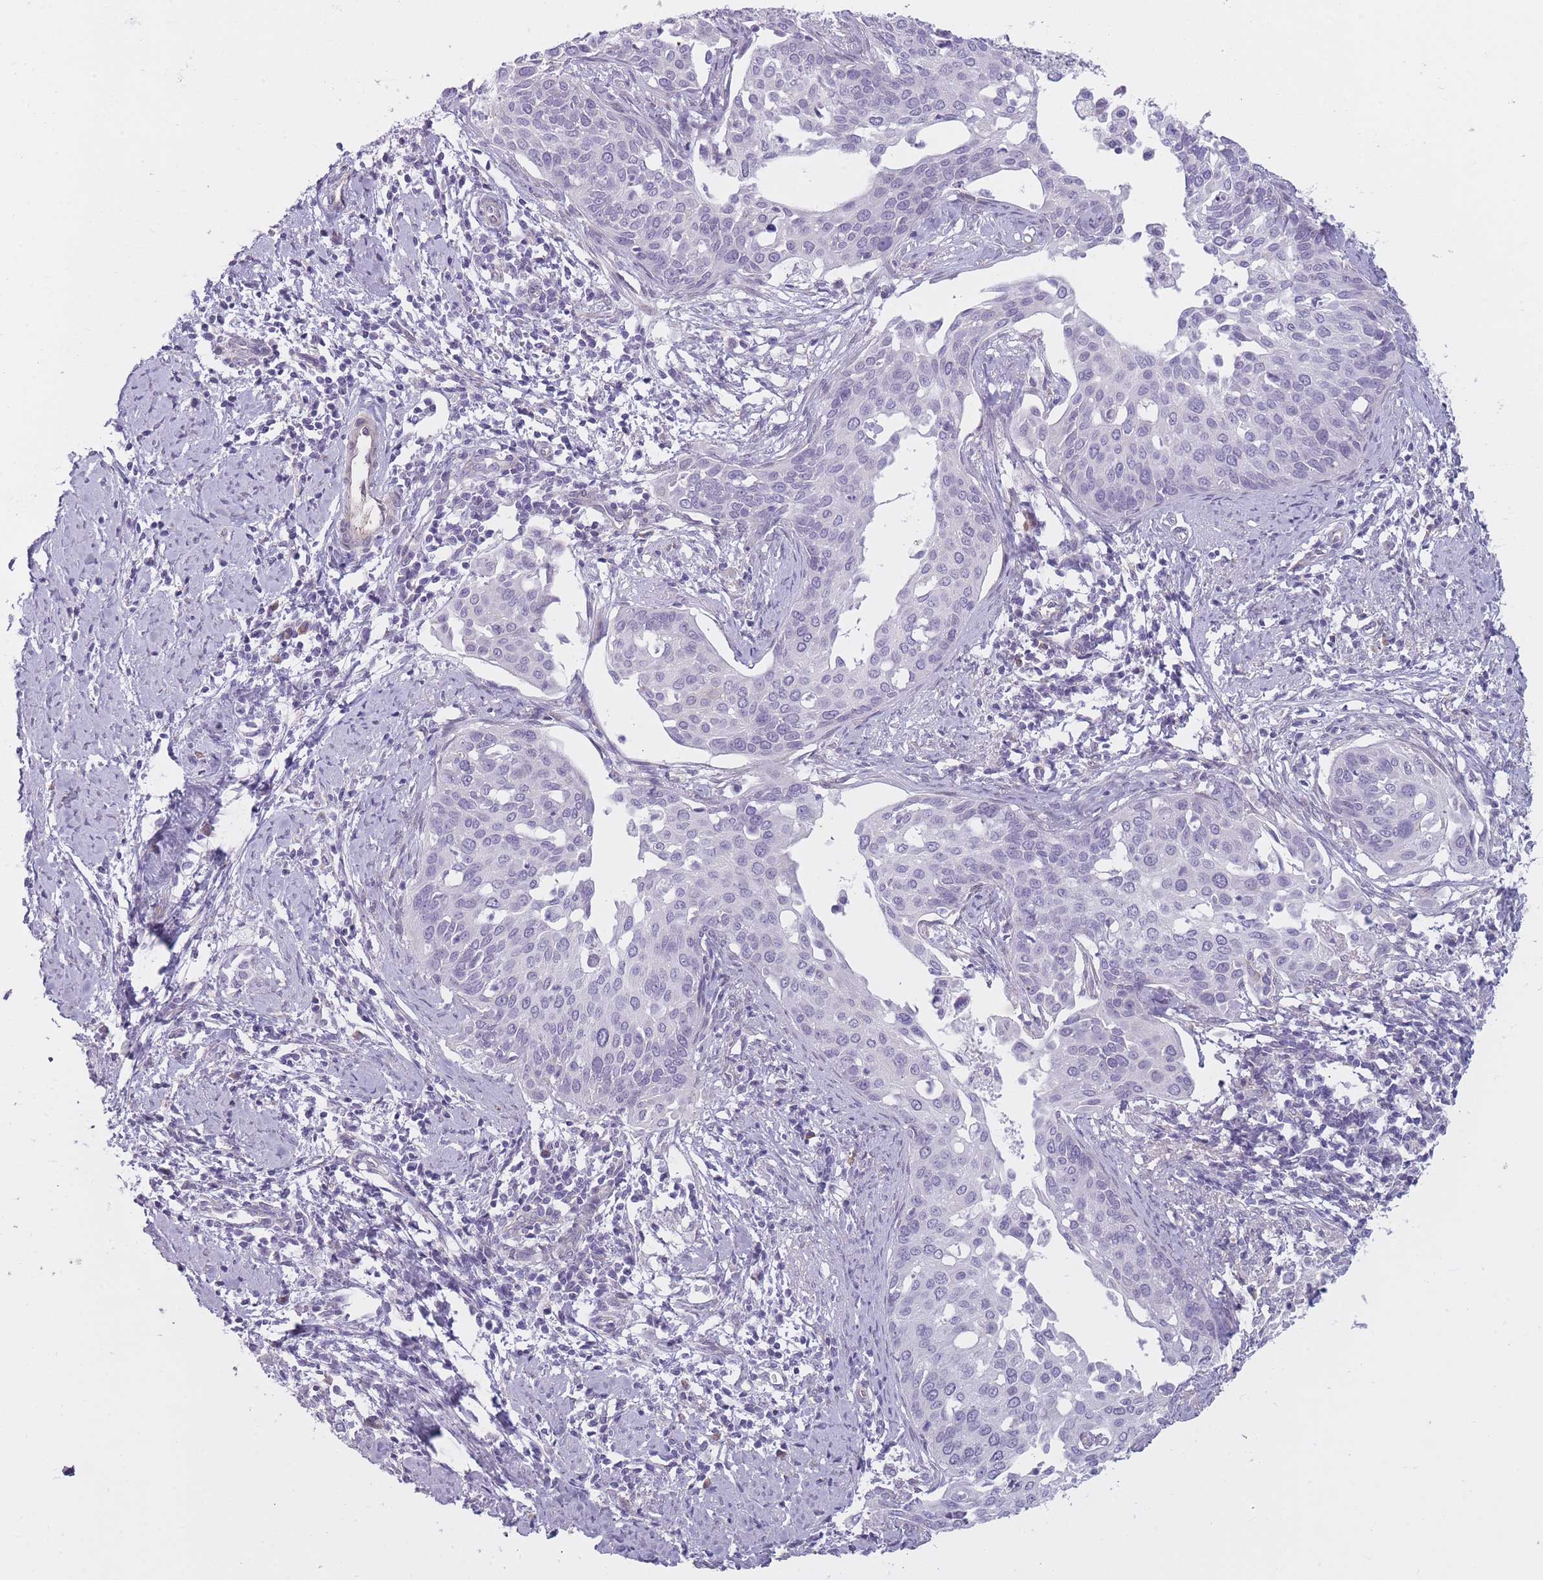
{"staining": {"intensity": "moderate", "quantity": "<25%", "location": "cytoplasmic/membranous"}, "tissue": "cervical cancer", "cell_type": "Tumor cells", "image_type": "cancer", "snomed": [{"axis": "morphology", "description": "Squamous cell carcinoma, NOS"}, {"axis": "topography", "description": "Cervix"}], "caption": "DAB immunohistochemical staining of cervical cancer (squamous cell carcinoma) demonstrates moderate cytoplasmic/membranous protein staining in about <25% of tumor cells. (IHC, brightfield microscopy, high magnification).", "gene": "PGRMC2", "patient": {"sex": "female", "age": 44}}